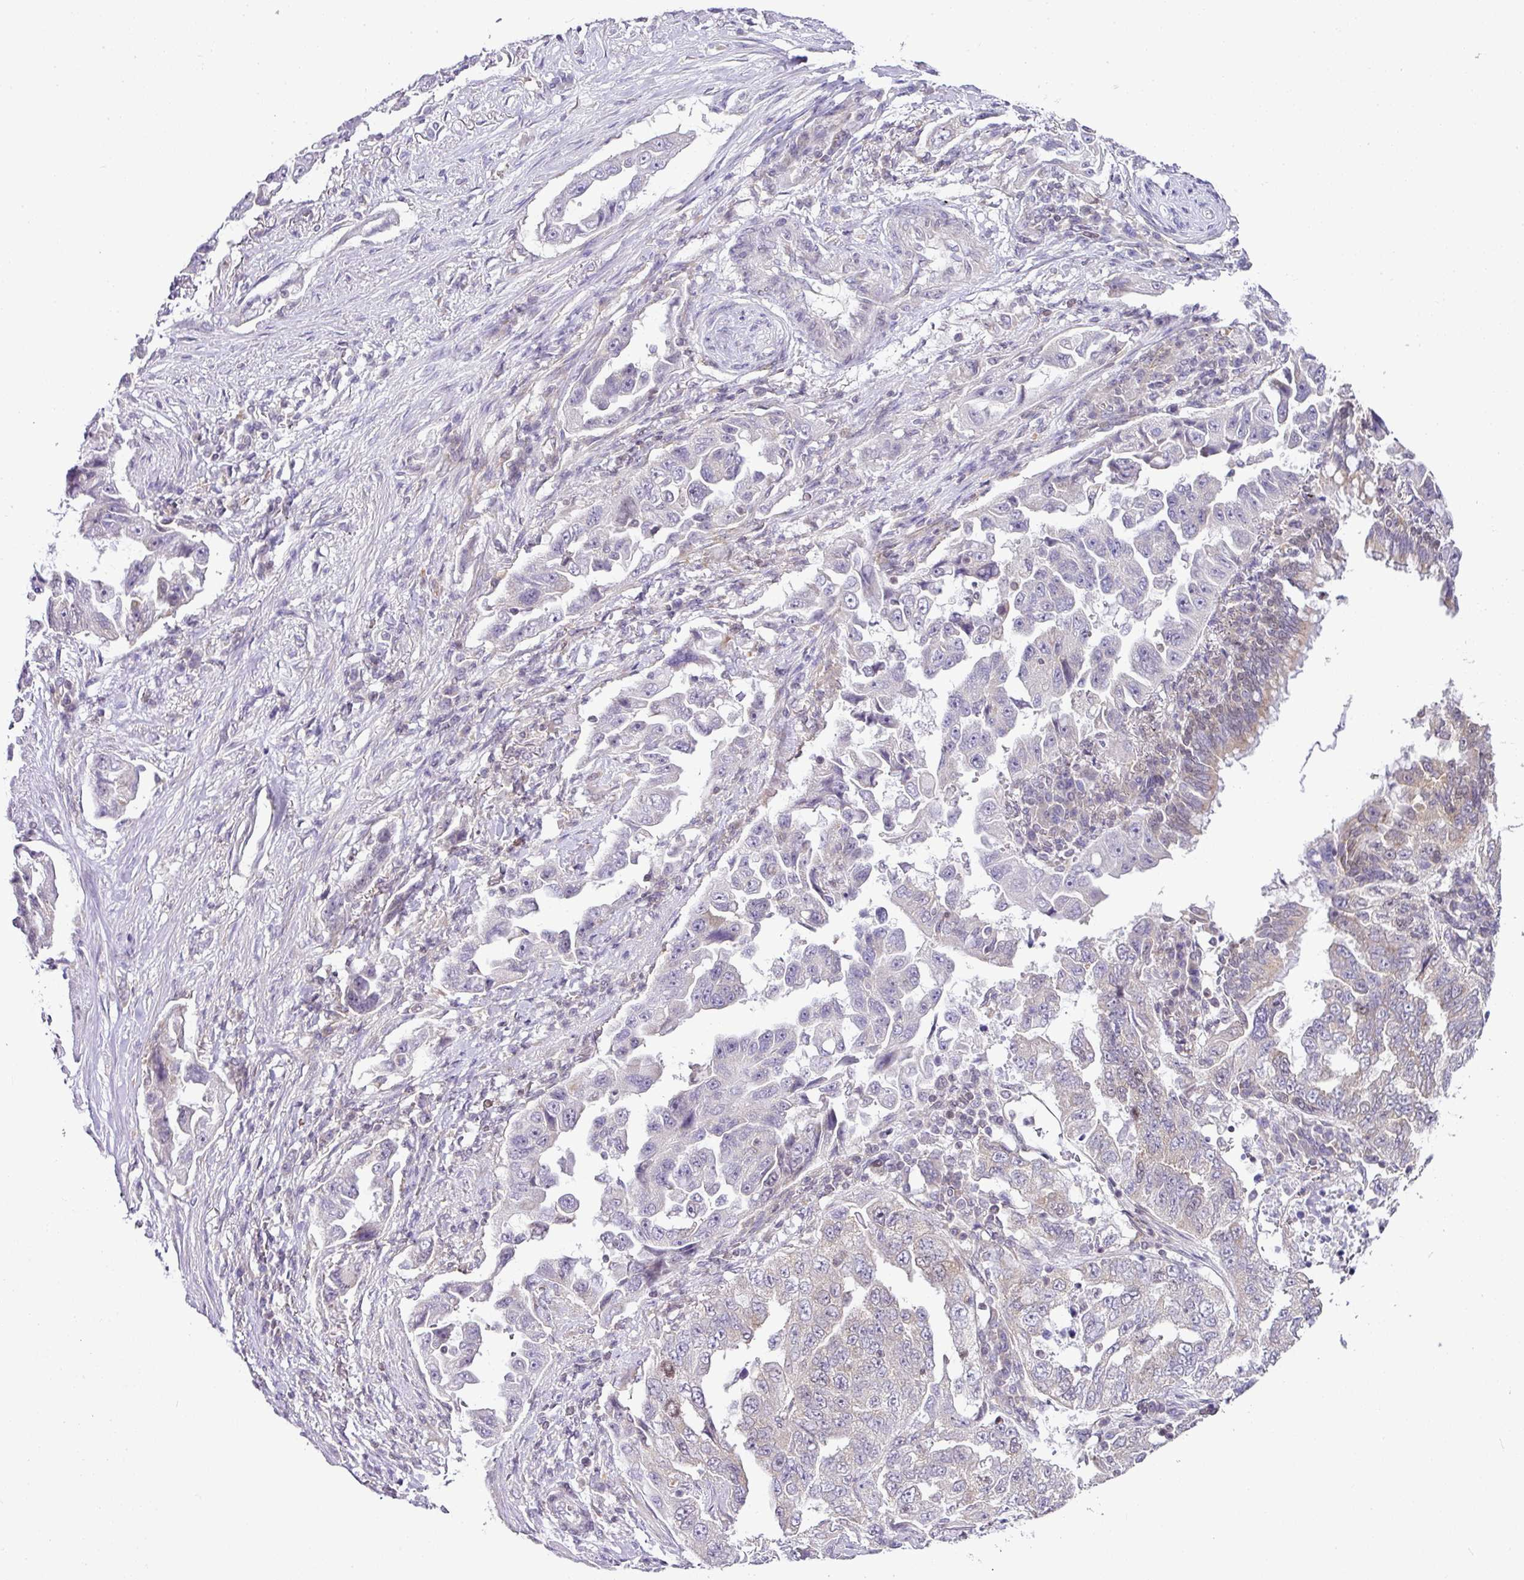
{"staining": {"intensity": "negative", "quantity": "none", "location": "none"}, "tissue": "lung cancer", "cell_type": "Tumor cells", "image_type": "cancer", "snomed": [{"axis": "morphology", "description": "Adenocarcinoma, NOS"}, {"axis": "topography", "description": "Lung"}], "caption": "Image shows no significant protein expression in tumor cells of adenocarcinoma (lung). (Stains: DAB immunohistochemistry (IHC) with hematoxylin counter stain, Microscopy: brightfield microscopy at high magnification).", "gene": "FAM32A", "patient": {"sex": "female", "age": 51}}